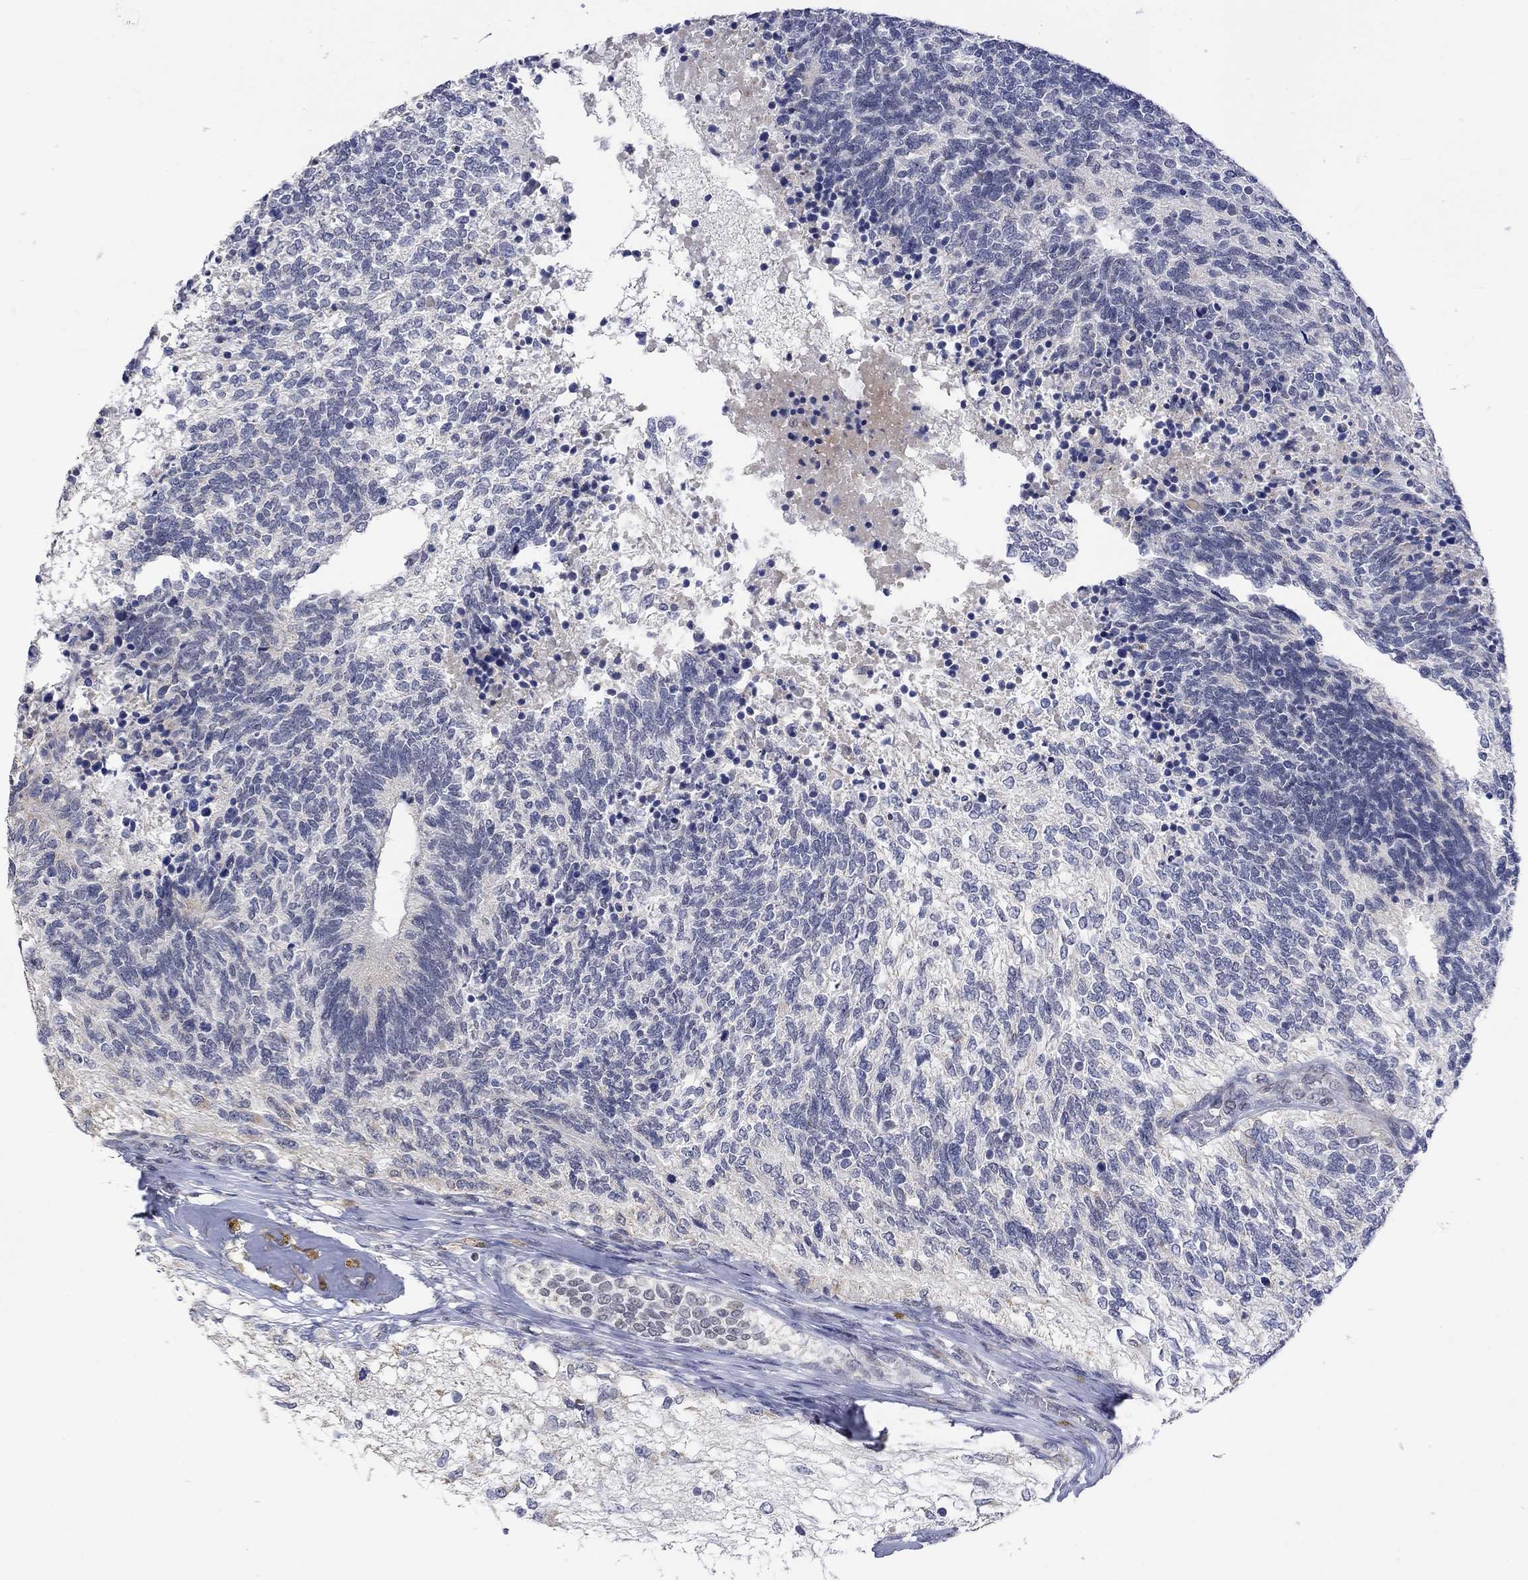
{"staining": {"intensity": "negative", "quantity": "none", "location": "none"}, "tissue": "testis cancer", "cell_type": "Tumor cells", "image_type": "cancer", "snomed": [{"axis": "morphology", "description": "Seminoma, NOS"}, {"axis": "morphology", "description": "Carcinoma, Embryonal, NOS"}, {"axis": "topography", "description": "Testis"}], "caption": "IHC photomicrograph of testis embryonal carcinoma stained for a protein (brown), which demonstrates no positivity in tumor cells.", "gene": "SLC48A1", "patient": {"sex": "male", "age": 41}}